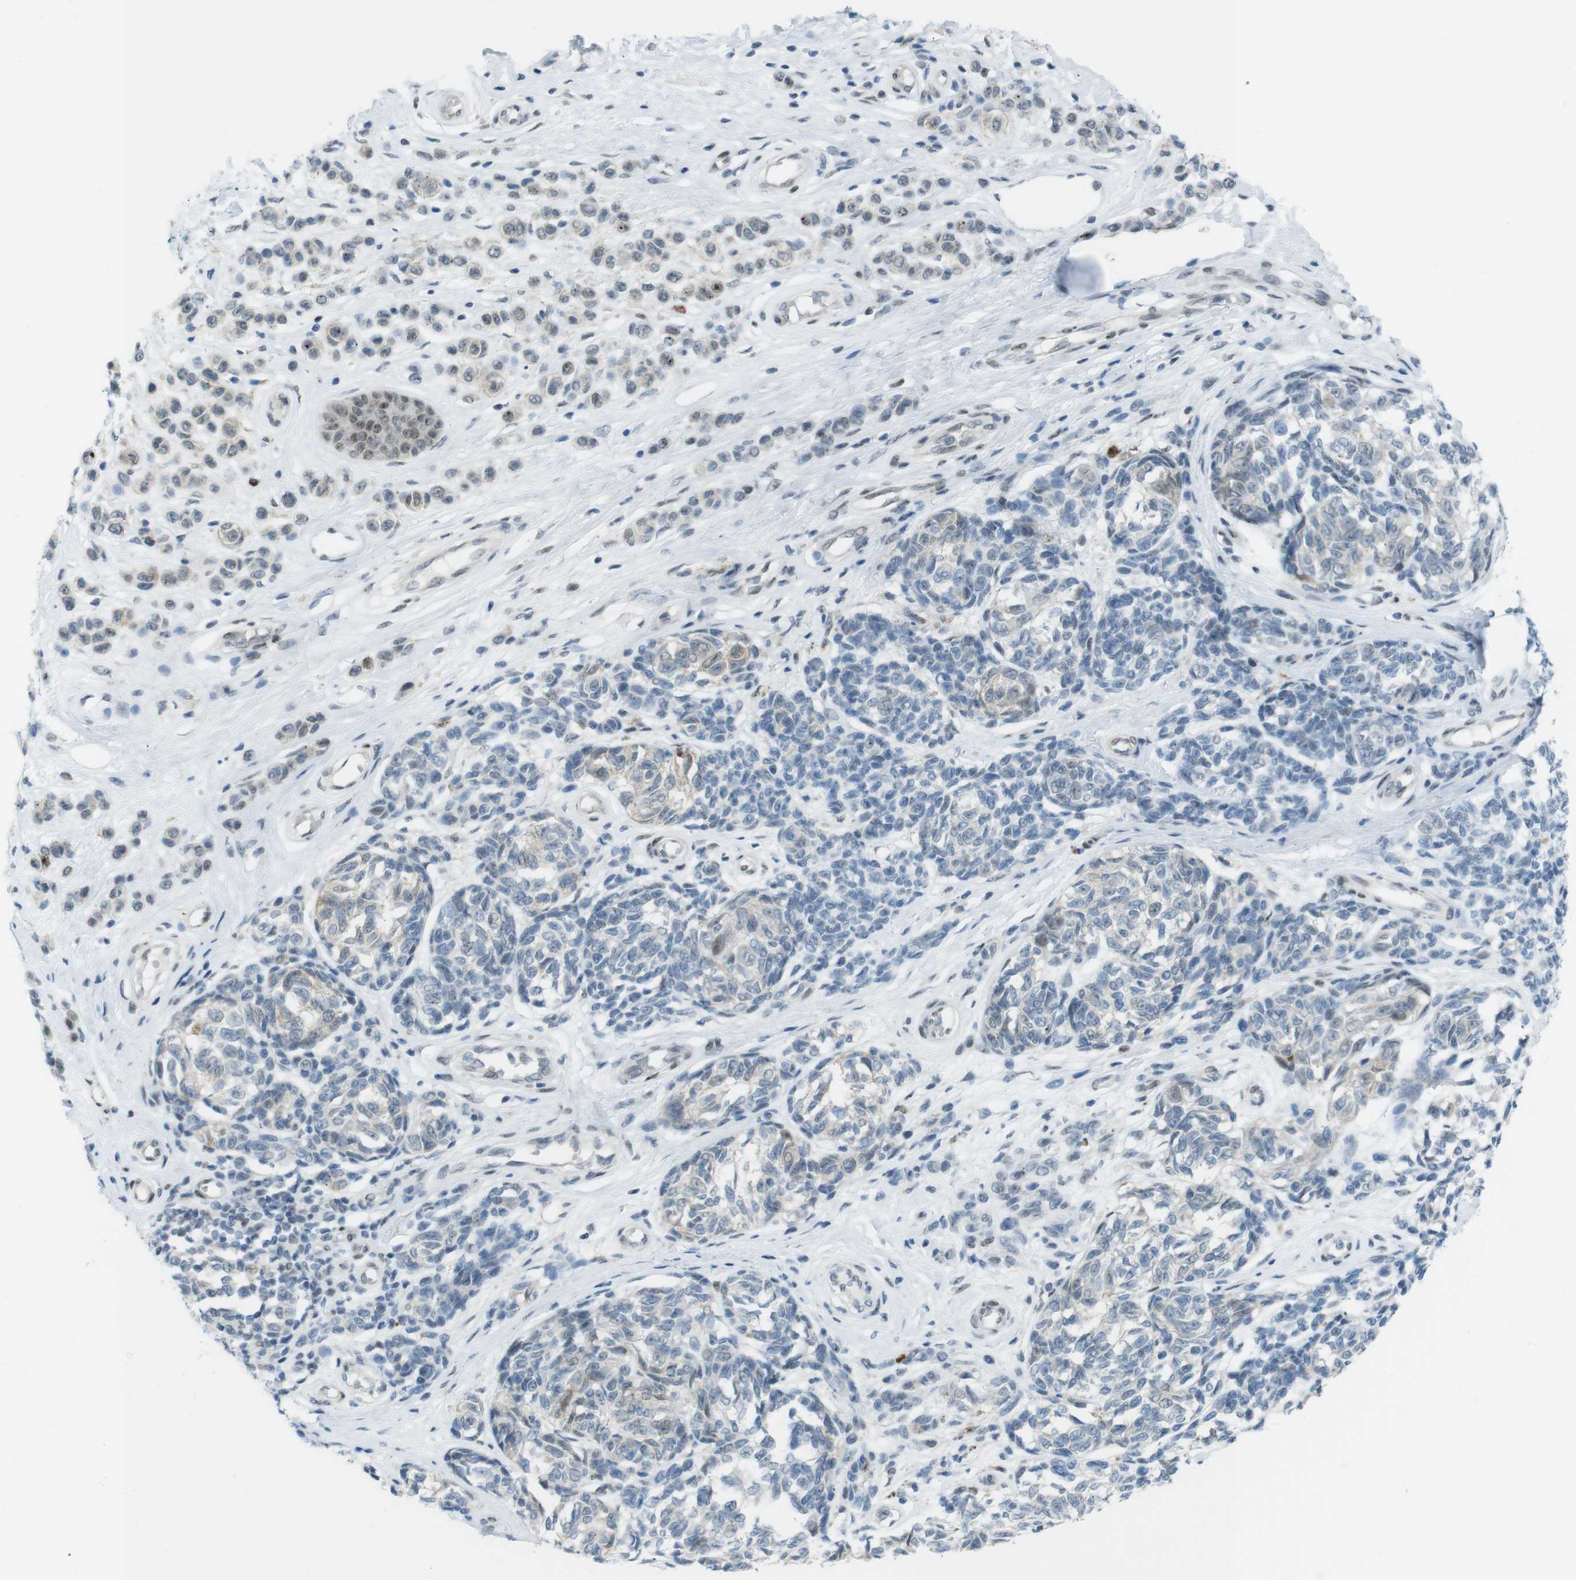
{"staining": {"intensity": "negative", "quantity": "none", "location": "none"}, "tissue": "melanoma", "cell_type": "Tumor cells", "image_type": "cancer", "snomed": [{"axis": "morphology", "description": "Malignant melanoma, NOS"}, {"axis": "topography", "description": "Skin"}], "caption": "Human malignant melanoma stained for a protein using IHC demonstrates no staining in tumor cells.", "gene": "UBB", "patient": {"sex": "female", "age": 64}}